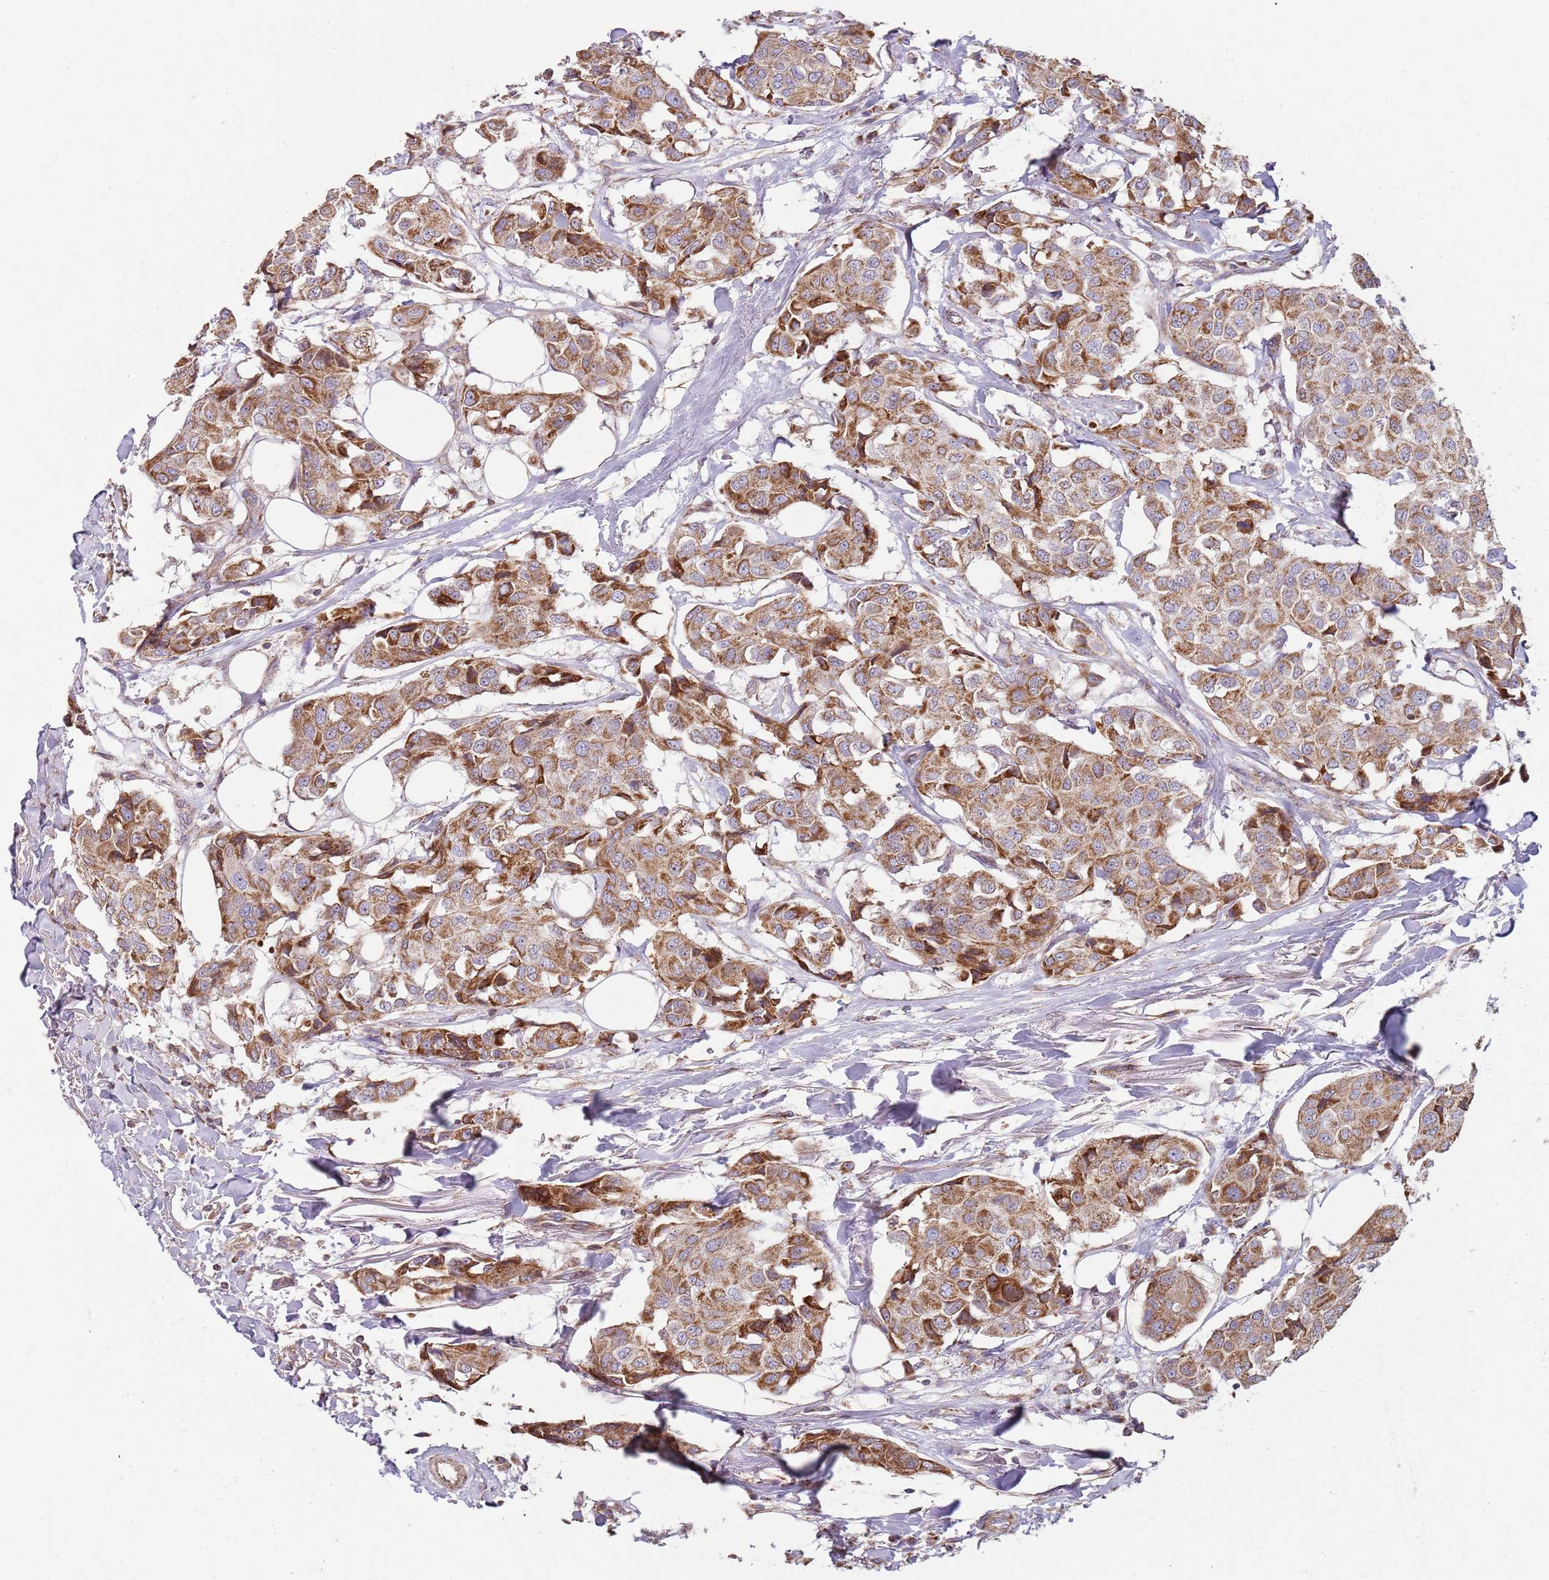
{"staining": {"intensity": "moderate", "quantity": ">75%", "location": "cytoplasmic/membranous"}, "tissue": "breast cancer", "cell_type": "Tumor cells", "image_type": "cancer", "snomed": [{"axis": "morphology", "description": "Duct carcinoma"}, {"axis": "topography", "description": "Breast"}], "caption": "Infiltrating ductal carcinoma (breast) stained with a brown dye shows moderate cytoplasmic/membranous positive positivity in about >75% of tumor cells.", "gene": "GAS8", "patient": {"sex": "female", "age": 80}}